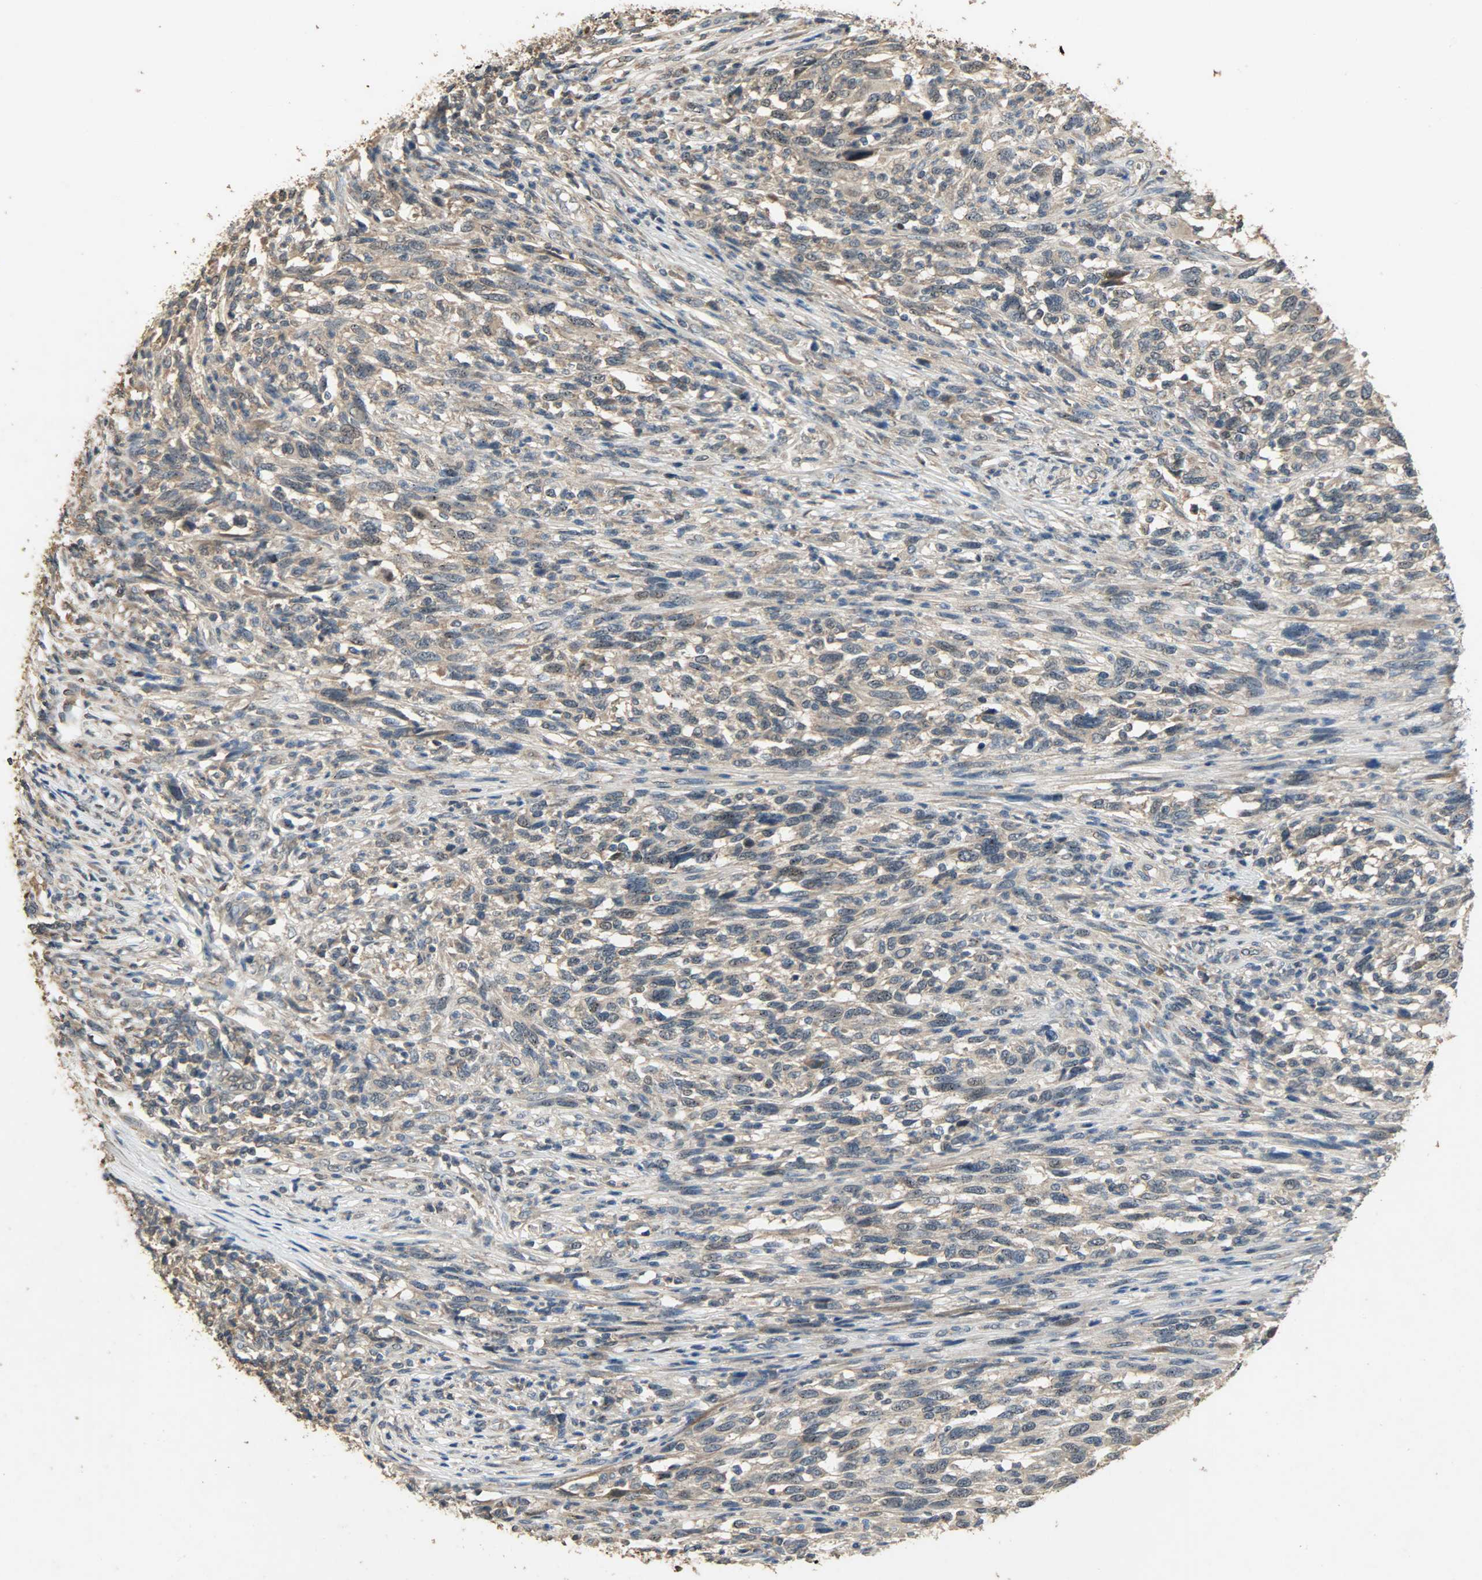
{"staining": {"intensity": "weak", "quantity": ">75%", "location": "cytoplasmic/membranous"}, "tissue": "melanoma", "cell_type": "Tumor cells", "image_type": "cancer", "snomed": [{"axis": "morphology", "description": "Malignant melanoma, Metastatic site"}, {"axis": "topography", "description": "Lymph node"}], "caption": "Human malignant melanoma (metastatic site) stained with a brown dye reveals weak cytoplasmic/membranous positive staining in approximately >75% of tumor cells.", "gene": "CDKN2C", "patient": {"sex": "male", "age": 61}}